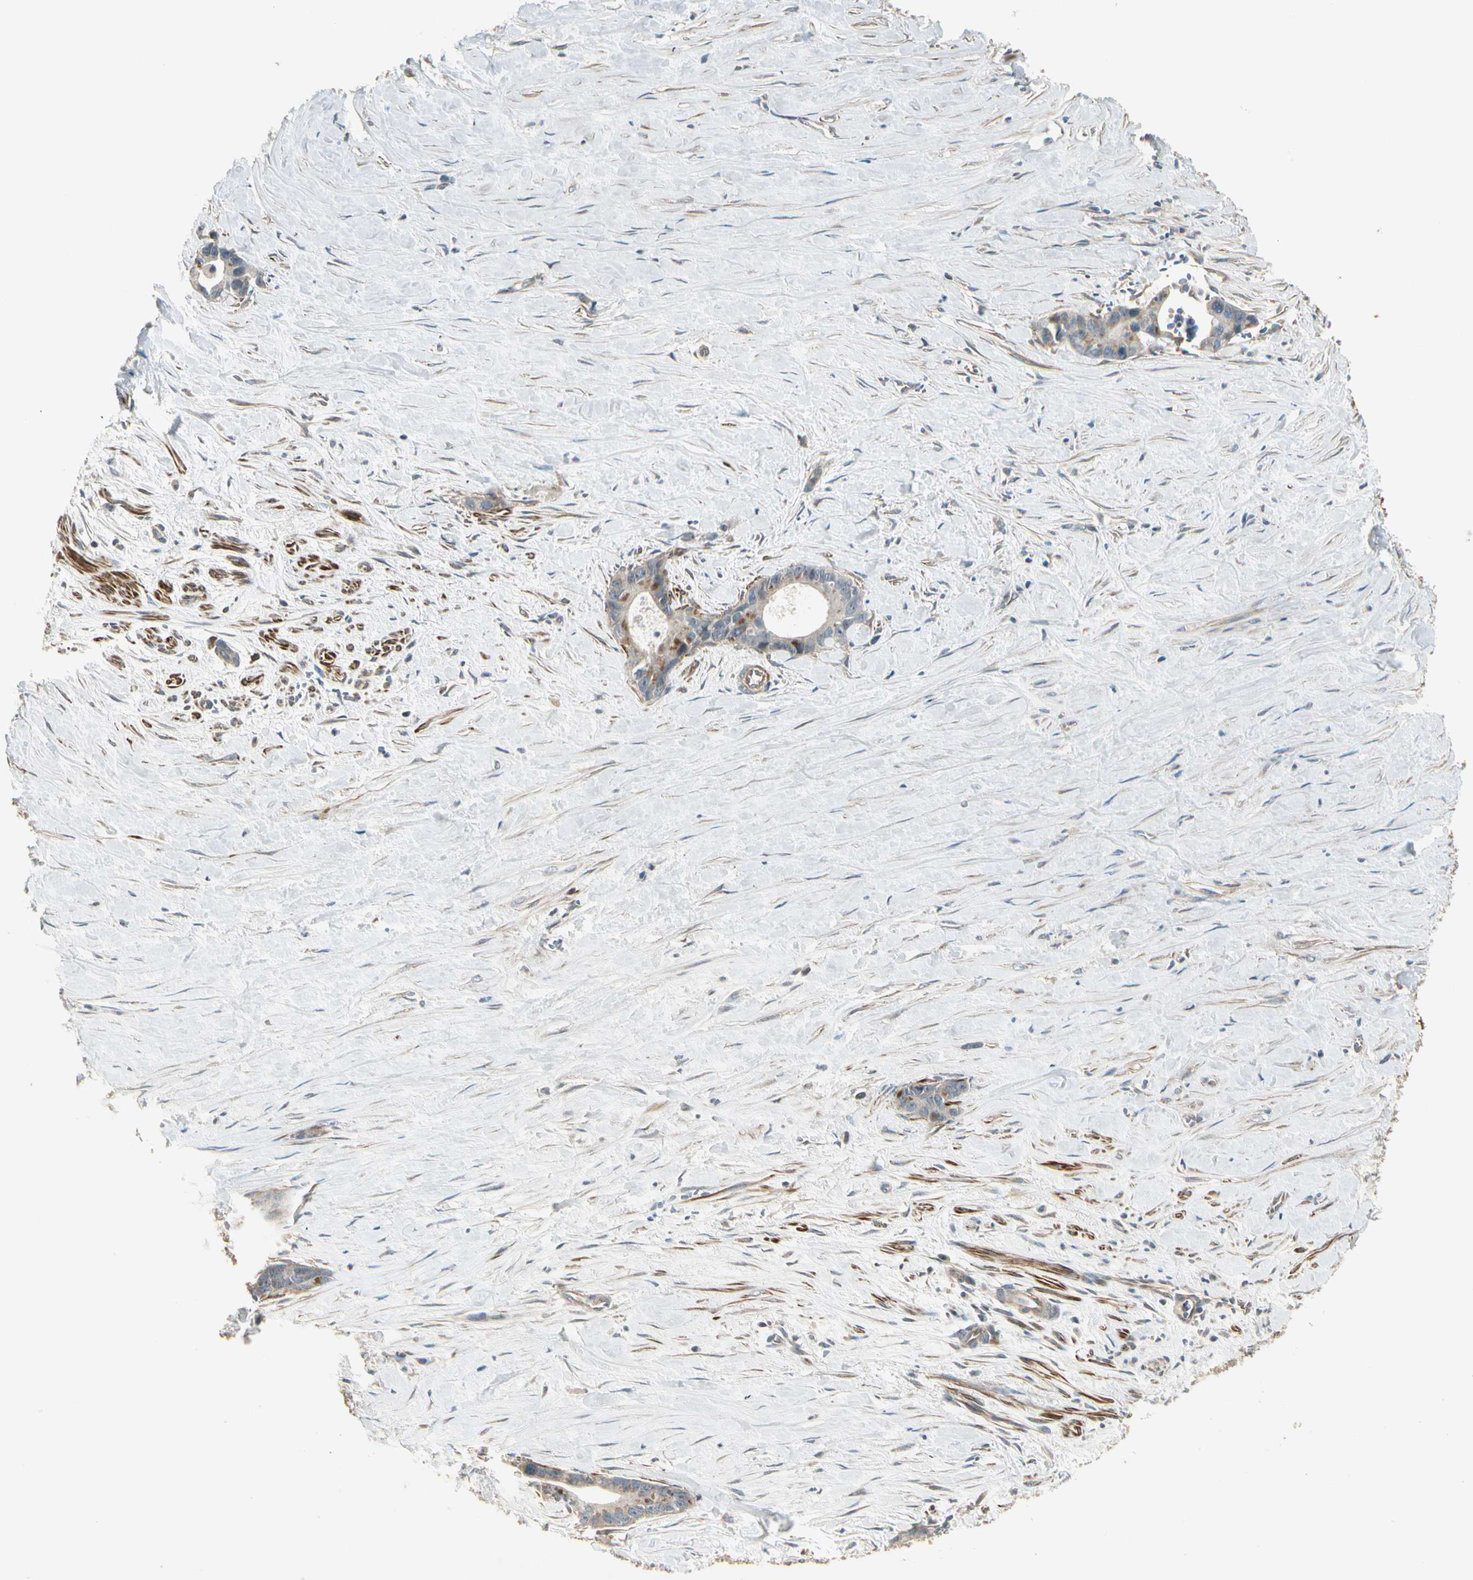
{"staining": {"intensity": "moderate", "quantity": "<25%", "location": "cytoplasmic/membranous"}, "tissue": "liver cancer", "cell_type": "Tumor cells", "image_type": "cancer", "snomed": [{"axis": "morphology", "description": "Cholangiocarcinoma"}, {"axis": "topography", "description": "Liver"}], "caption": "Liver cancer stained for a protein exhibits moderate cytoplasmic/membranous positivity in tumor cells. The staining was performed using DAB (3,3'-diaminobenzidine) to visualize the protein expression in brown, while the nuclei were stained in blue with hematoxylin (Magnification: 20x).", "gene": "ACVR1", "patient": {"sex": "female", "age": 55}}